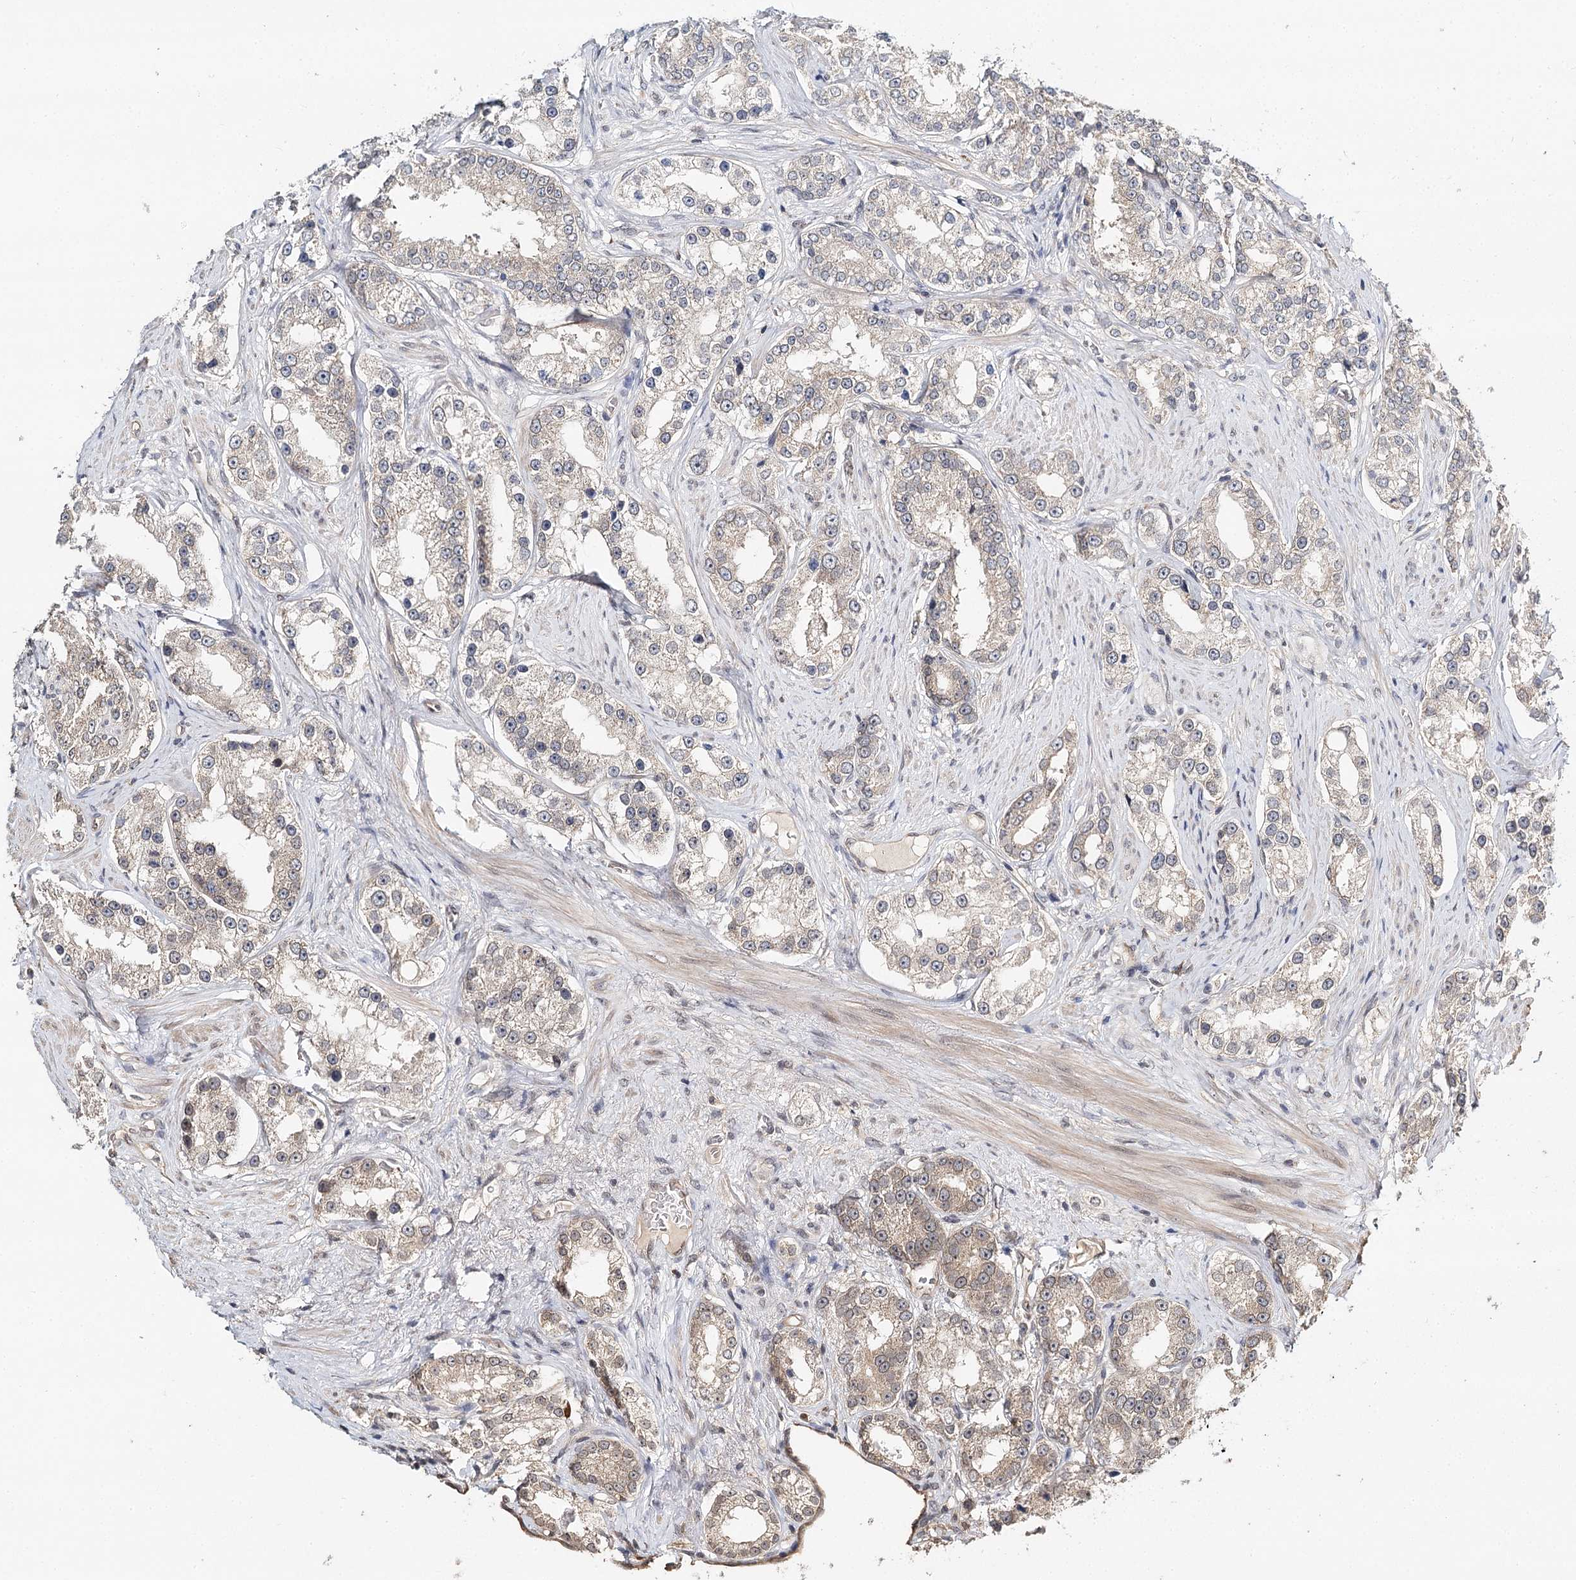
{"staining": {"intensity": "weak", "quantity": "<25%", "location": "cytoplasmic/membranous"}, "tissue": "prostate cancer", "cell_type": "Tumor cells", "image_type": "cancer", "snomed": [{"axis": "morphology", "description": "Normal tissue, NOS"}, {"axis": "morphology", "description": "Adenocarcinoma, High grade"}, {"axis": "topography", "description": "Prostate"}], "caption": "Immunohistochemical staining of human prostate cancer displays no significant staining in tumor cells. (DAB immunohistochemistry, high magnification).", "gene": "NOPCHAP1", "patient": {"sex": "male", "age": 83}}